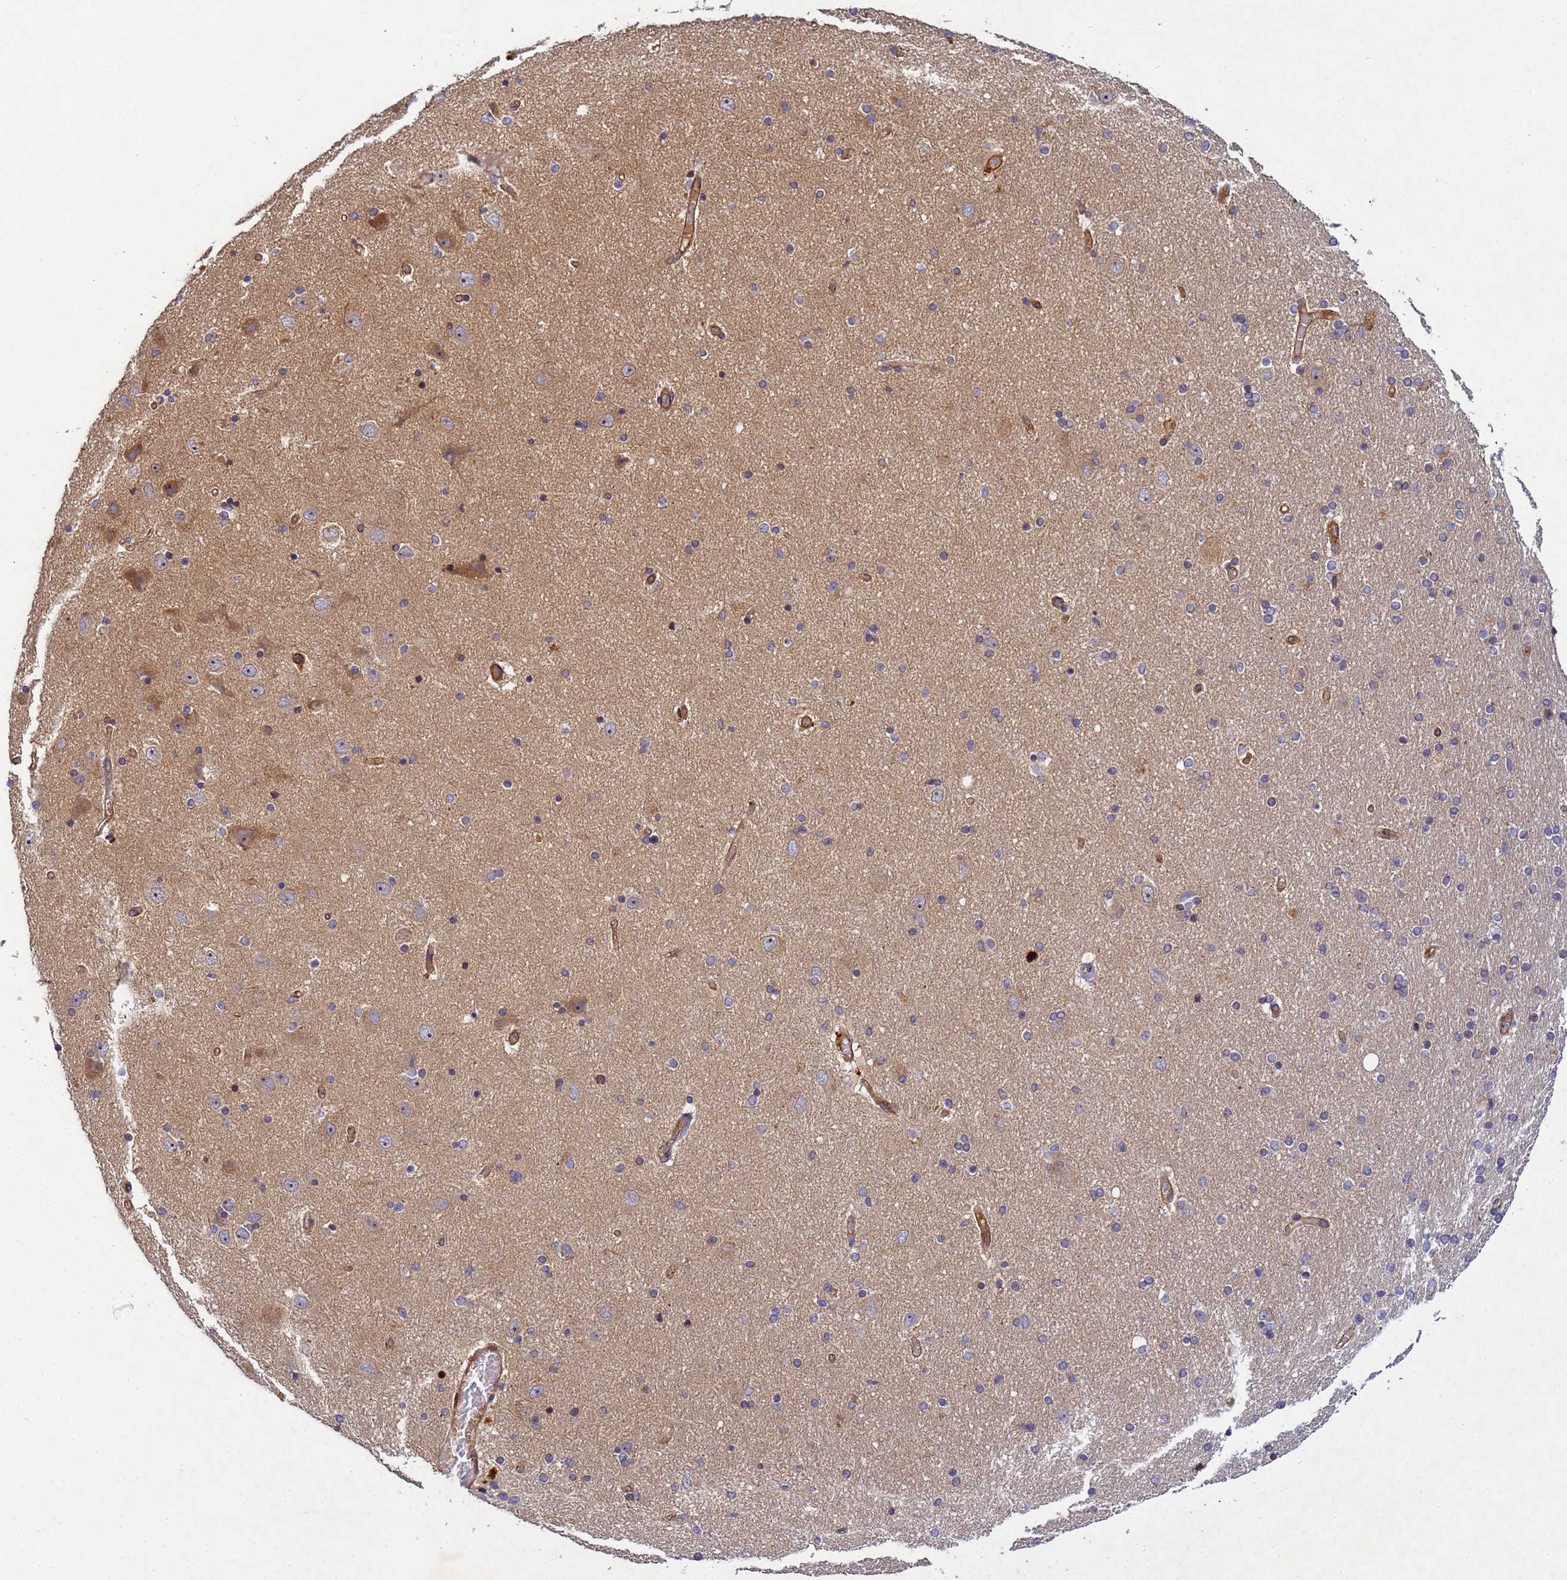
{"staining": {"intensity": "weak", "quantity": "<25%", "location": "cytoplasmic/membranous"}, "tissue": "hippocampus", "cell_type": "Glial cells", "image_type": "normal", "snomed": [{"axis": "morphology", "description": "Normal tissue, NOS"}, {"axis": "topography", "description": "Hippocampus"}], "caption": "Immunohistochemistry (IHC) image of normal hippocampus: human hippocampus stained with DAB displays no significant protein positivity in glial cells. Nuclei are stained in blue.", "gene": "RALGAPA2", "patient": {"sex": "female", "age": 54}}